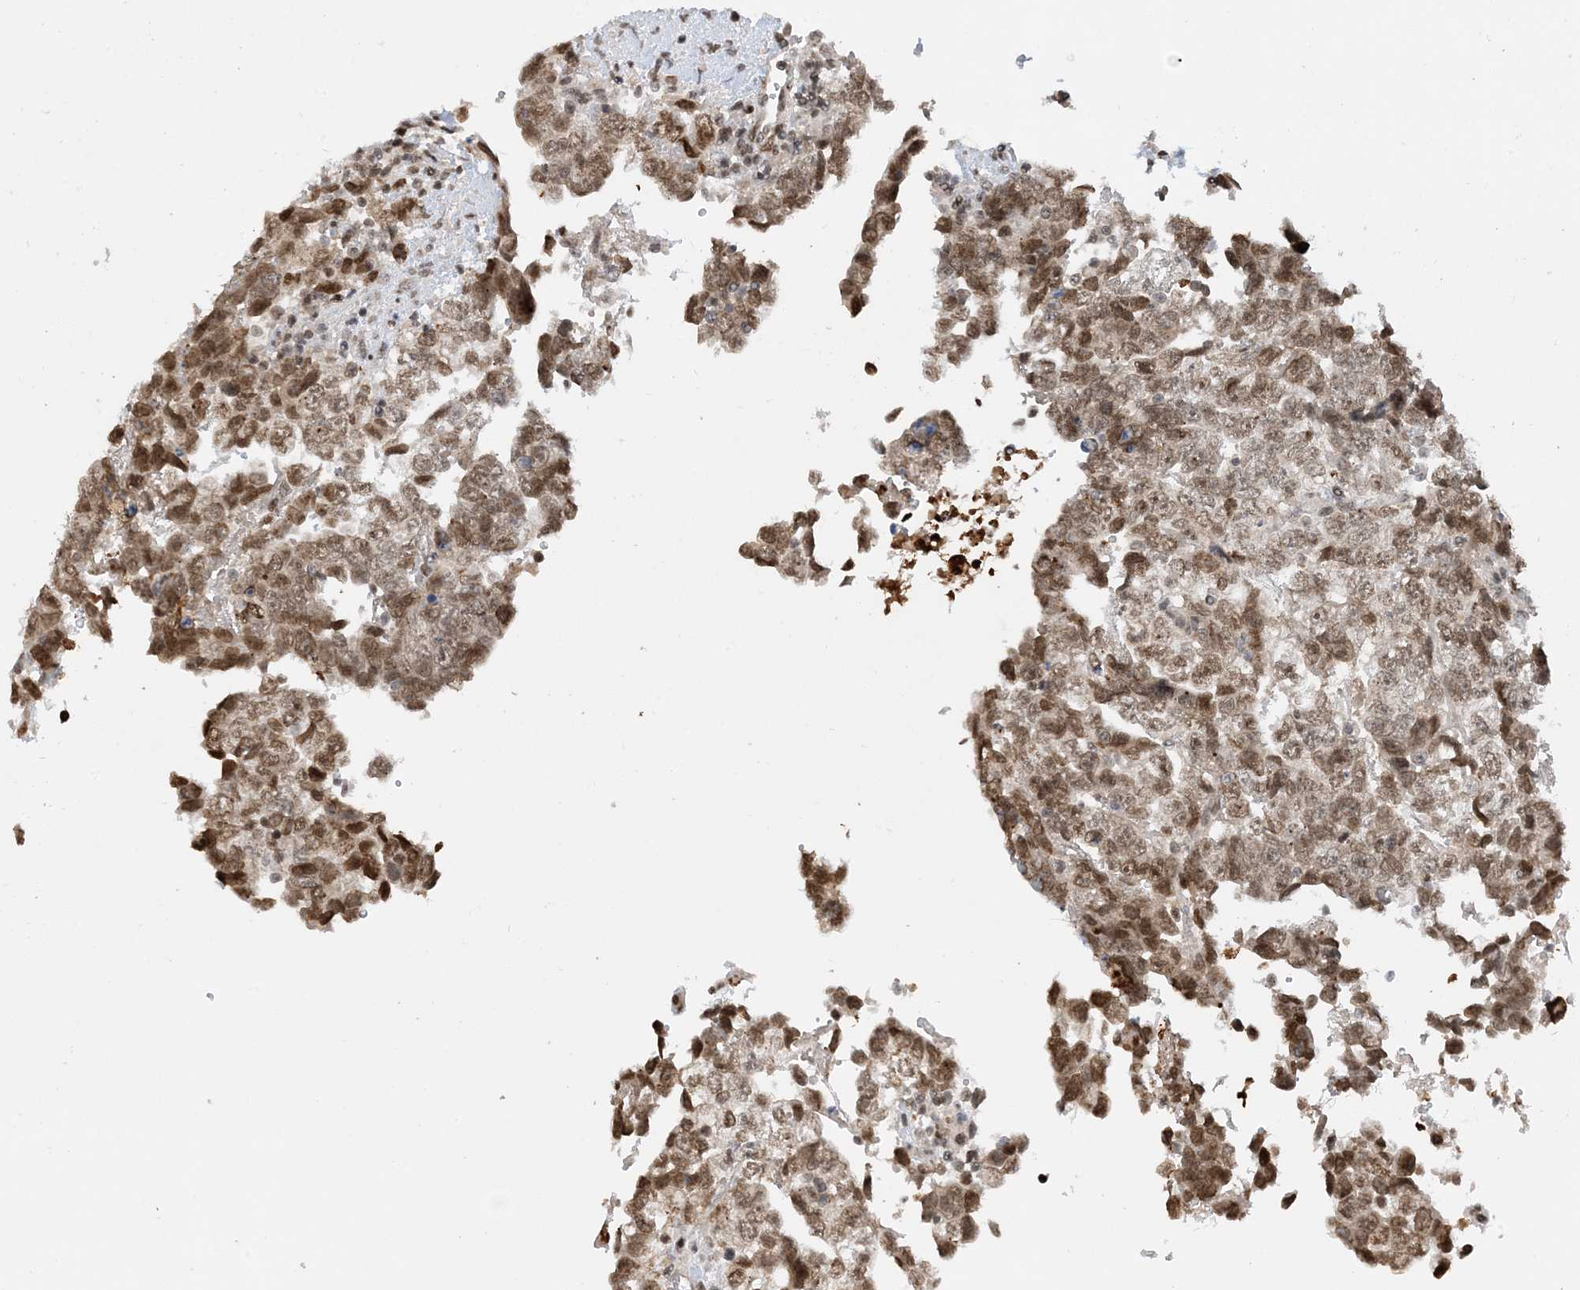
{"staining": {"intensity": "moderate", "quantity": ">75%", "location": "nuclear"}, "tissue": "testis cancer", "cell_type": "Tumor cells", "image_type": "cancer", "snomed": [{"axis": "morphology", "description": "Carcinoma, Embryonal, NOS"}, {"axis": "topography", "description": "Testis"}], "caption": "High-power microscopy captured an IHC histopathology image of testis cancer, revealing moderate nuclear expression in about >75% of tumor cells.", "gene": "ACYP2", "patient": {"sex": "male", "age": 37}}